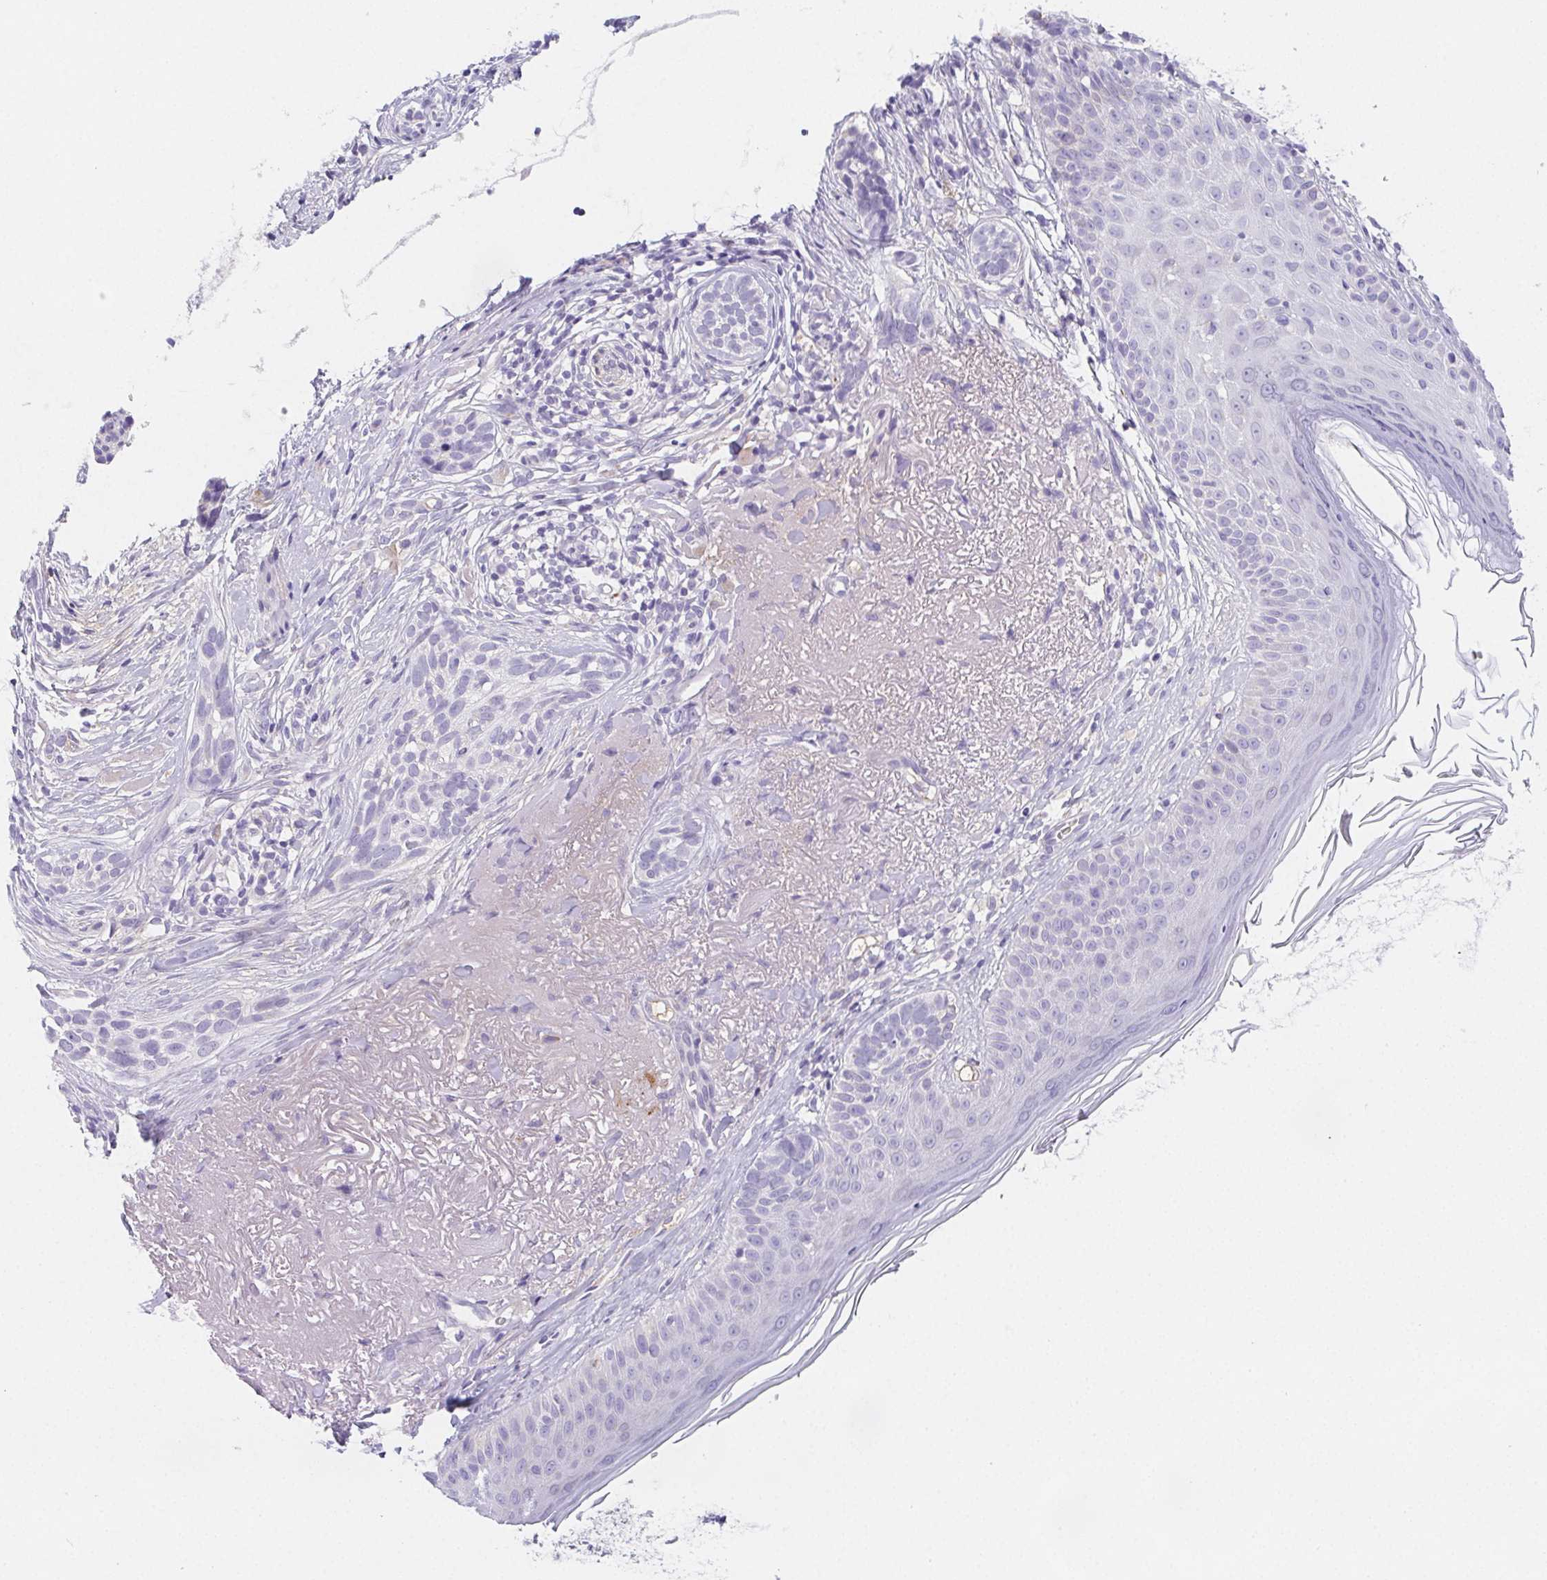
{"staining": {"intensity": "negative", "quantity": "none", "location": "none"}, "tissue": "skin cancer", "cell_type": "Tumor cells", "image_type": "cancer", "snomed": [{"axis": "morphology", "description": "Basal cell carcinoma"}, {"axis": "morphology", "description": "BCC, high aggressive"}, {"axis": "topography", "description": "Skin"}], "caption": "This histopathology image is of skin cancer (basal cell carcinoma) stained with immunohistochemistry (IHC) to label a protein in brown with the nuclei are counter-stained blue. There is no staining in tumor cells.", "gene": "ITIH2", "patient": {"sex": "female", "age": 86}}